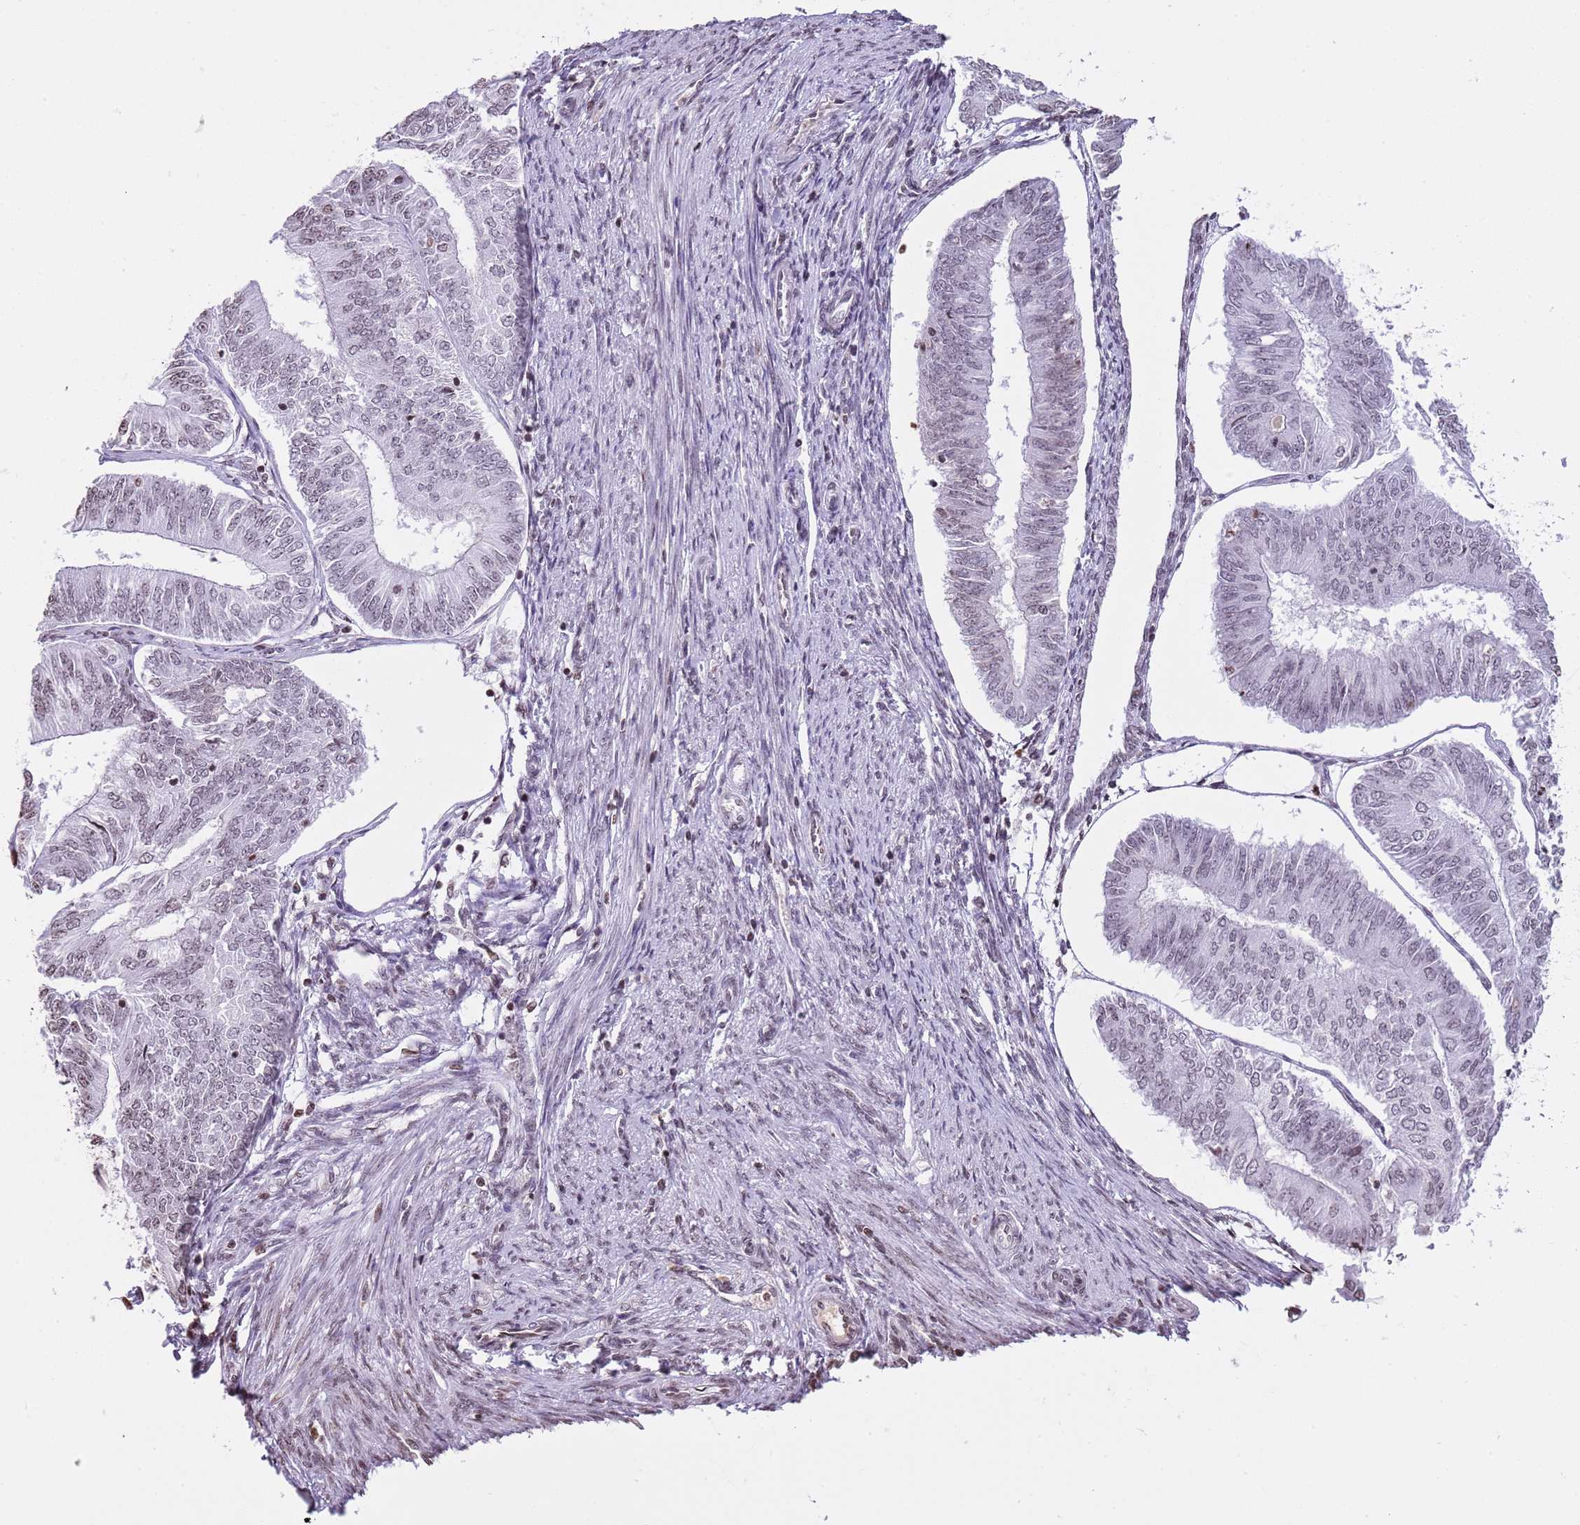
{"staining": {"intensity": "weak", "quantity": "<25%", "location": "nuclear"}, "tissue": "endometrial cancer", "cell_type": "Tumor cells", "image_type": "cancer", "snomed": [{"axis": "morphology", "description": "Adenocarcinoma, NOS"}, {"axis": "topography", "description": "Endometrium"}], "caption": "This is a image of immunohistochemistry staining of adenocarcinoma (endometrial), which shows no positivity in tumor cells.", "gene": "KPNA3", "patient": {"sex": "female", "age": 58}}